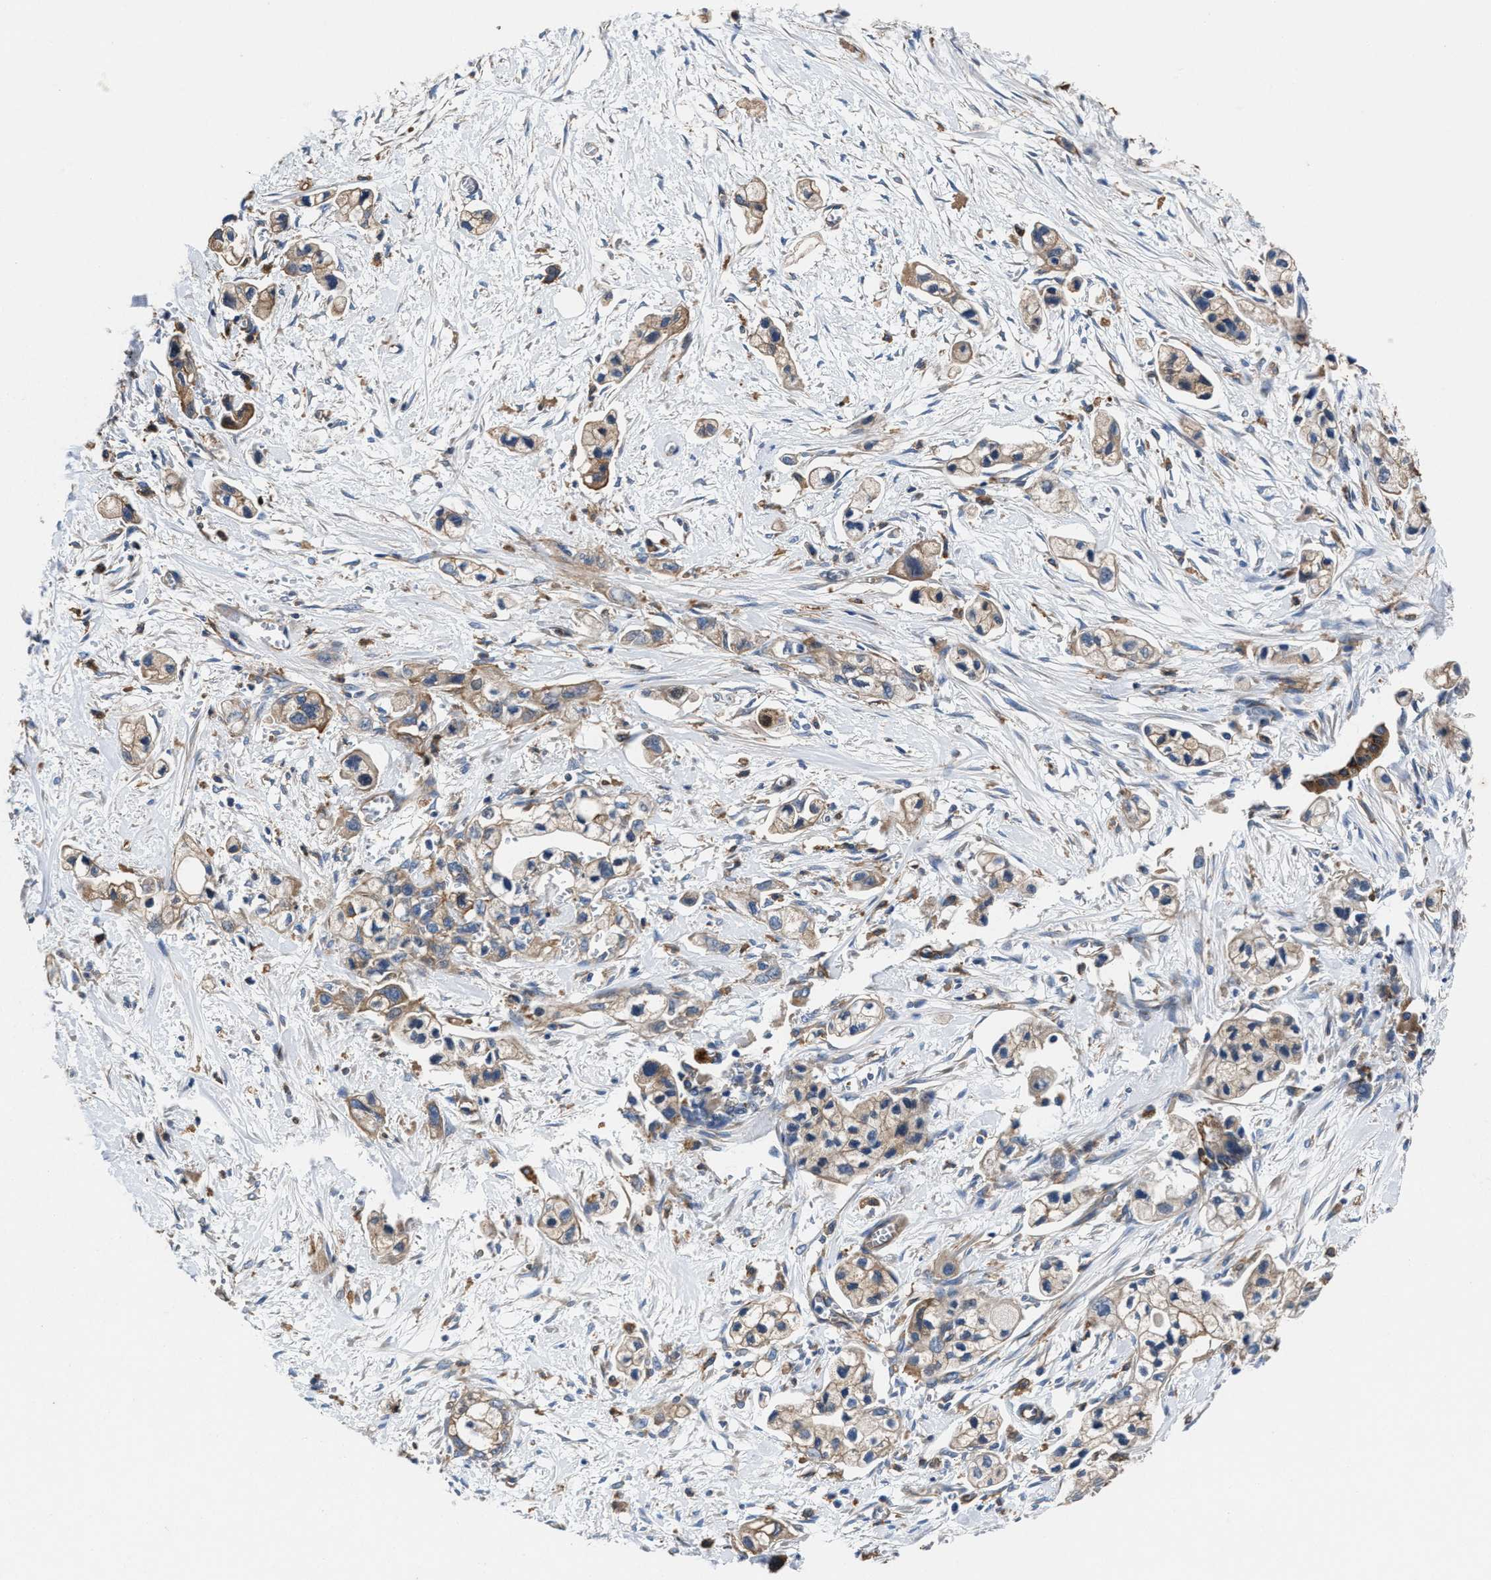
{"staining": {"intensity": "weak", "quantity": ">75%", "location": "cytoplasmic/membranous"}, "tissue": "pancreatic cancer", "cell_type": "Tumor cells", "image_type": "cancer", "snomed": [{"axis": "morphology", "description": "Adenocarcinoma, NOS"}, {"axis": "topography", "description": "Pancreas"}], "caption": "About >75% of tumor cells in adenocarcinoma (pancreatic) show weak cytoplasmic/membranous protein expression as visualized by brown immunohistochemical staining.", "gene": "PPP1R9B", "patient": {"sex": "male", "age": 74}}